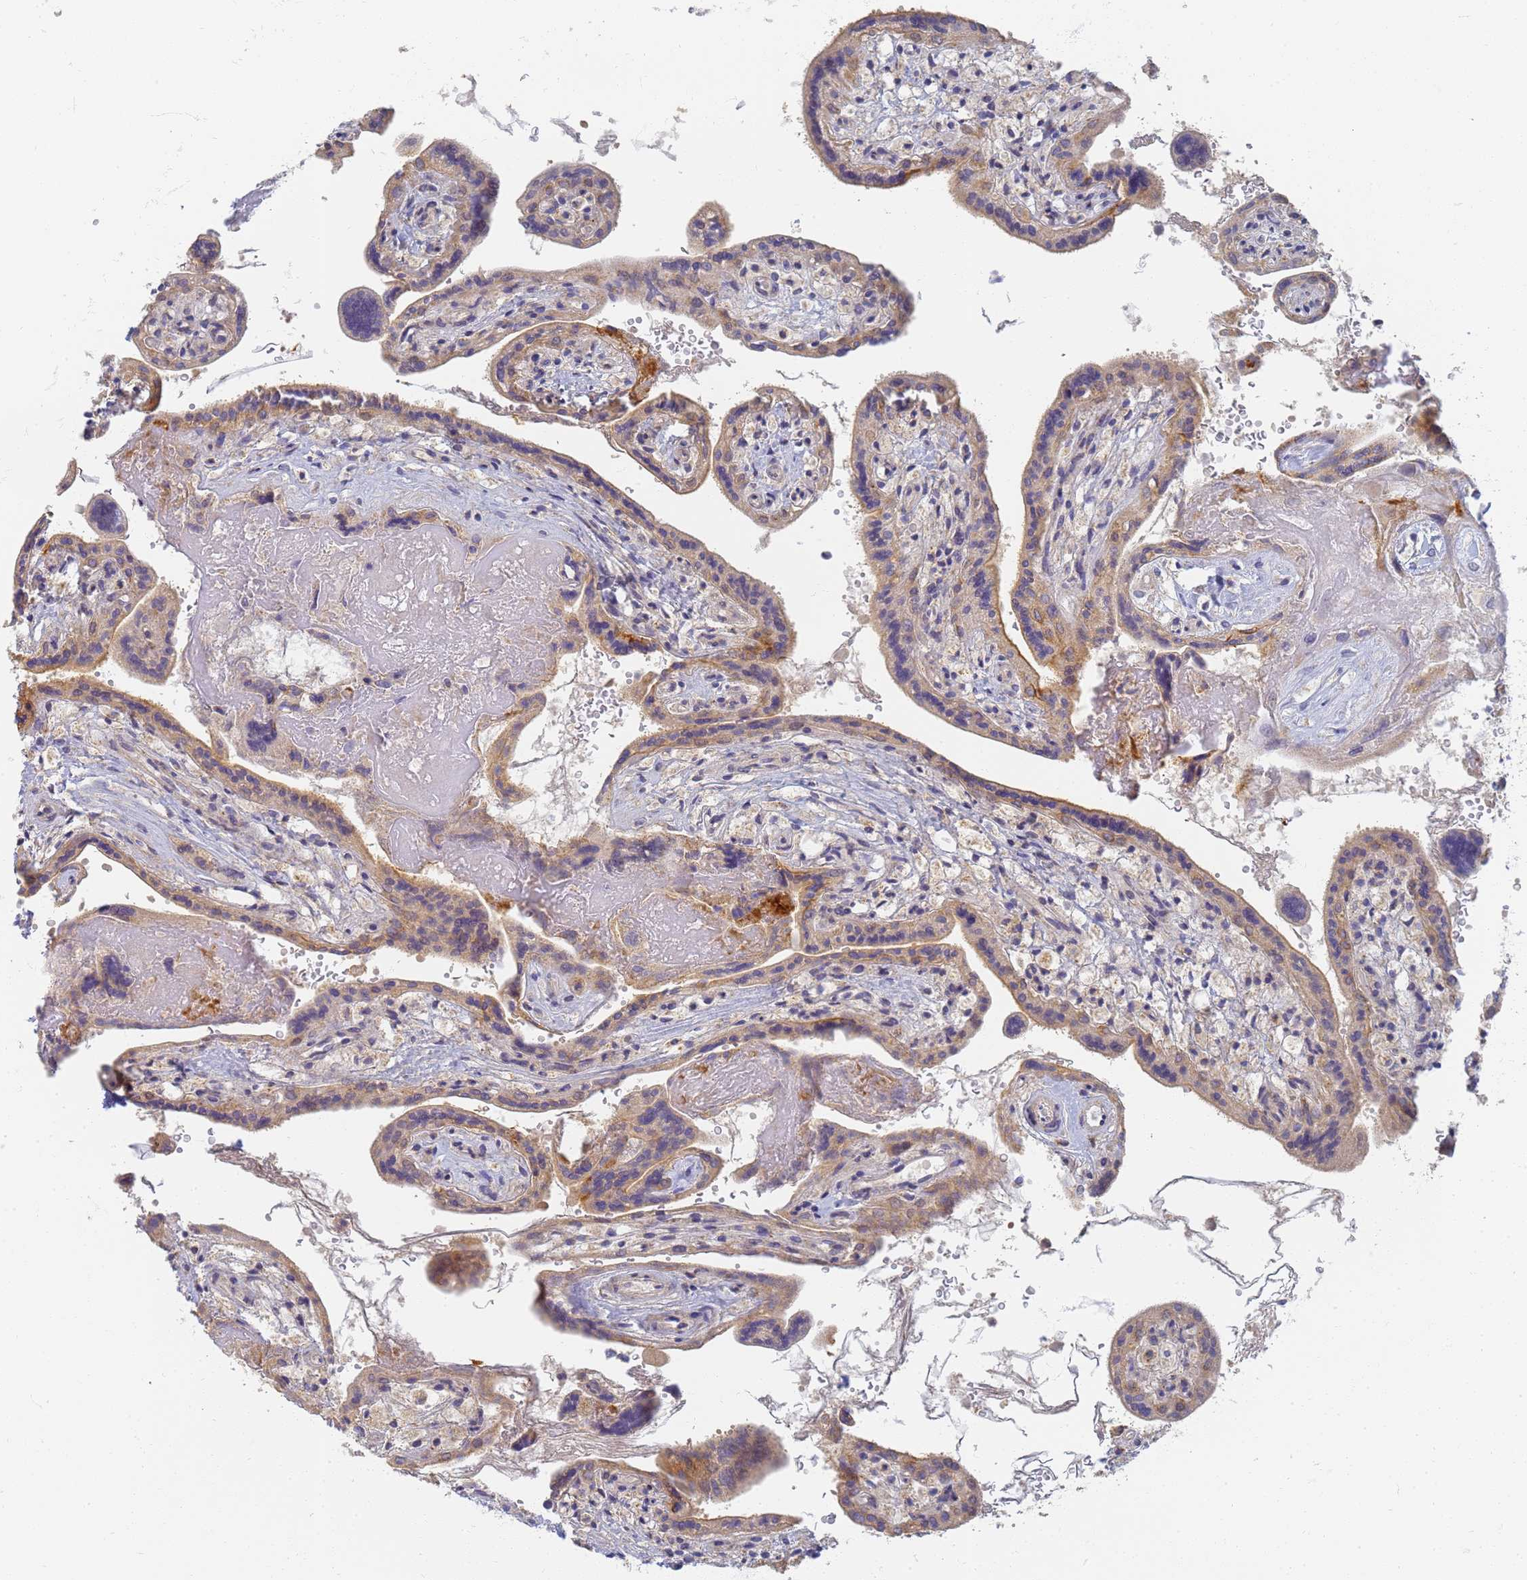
{"staining": {"intensity": "moderate", "quantity": ">75%", "location": "cytoplasmic/membranous"}, "tissue": "placenta", "cell_type": "Trophoblastic cells", "image_type": "normal", "snomed": [{"axis": "morphology", "description": "Normal tissue, NOS"}, {"axis": "topography", "description": "Placenta"}], "caption": "Protein expression analysis of normal human placenta reveals moderate cytoplasmic/membranous staining in about >75% of trophoblastic cells.", "gene": "UTP23", "patient": {"sex": "female", "age": 37}}